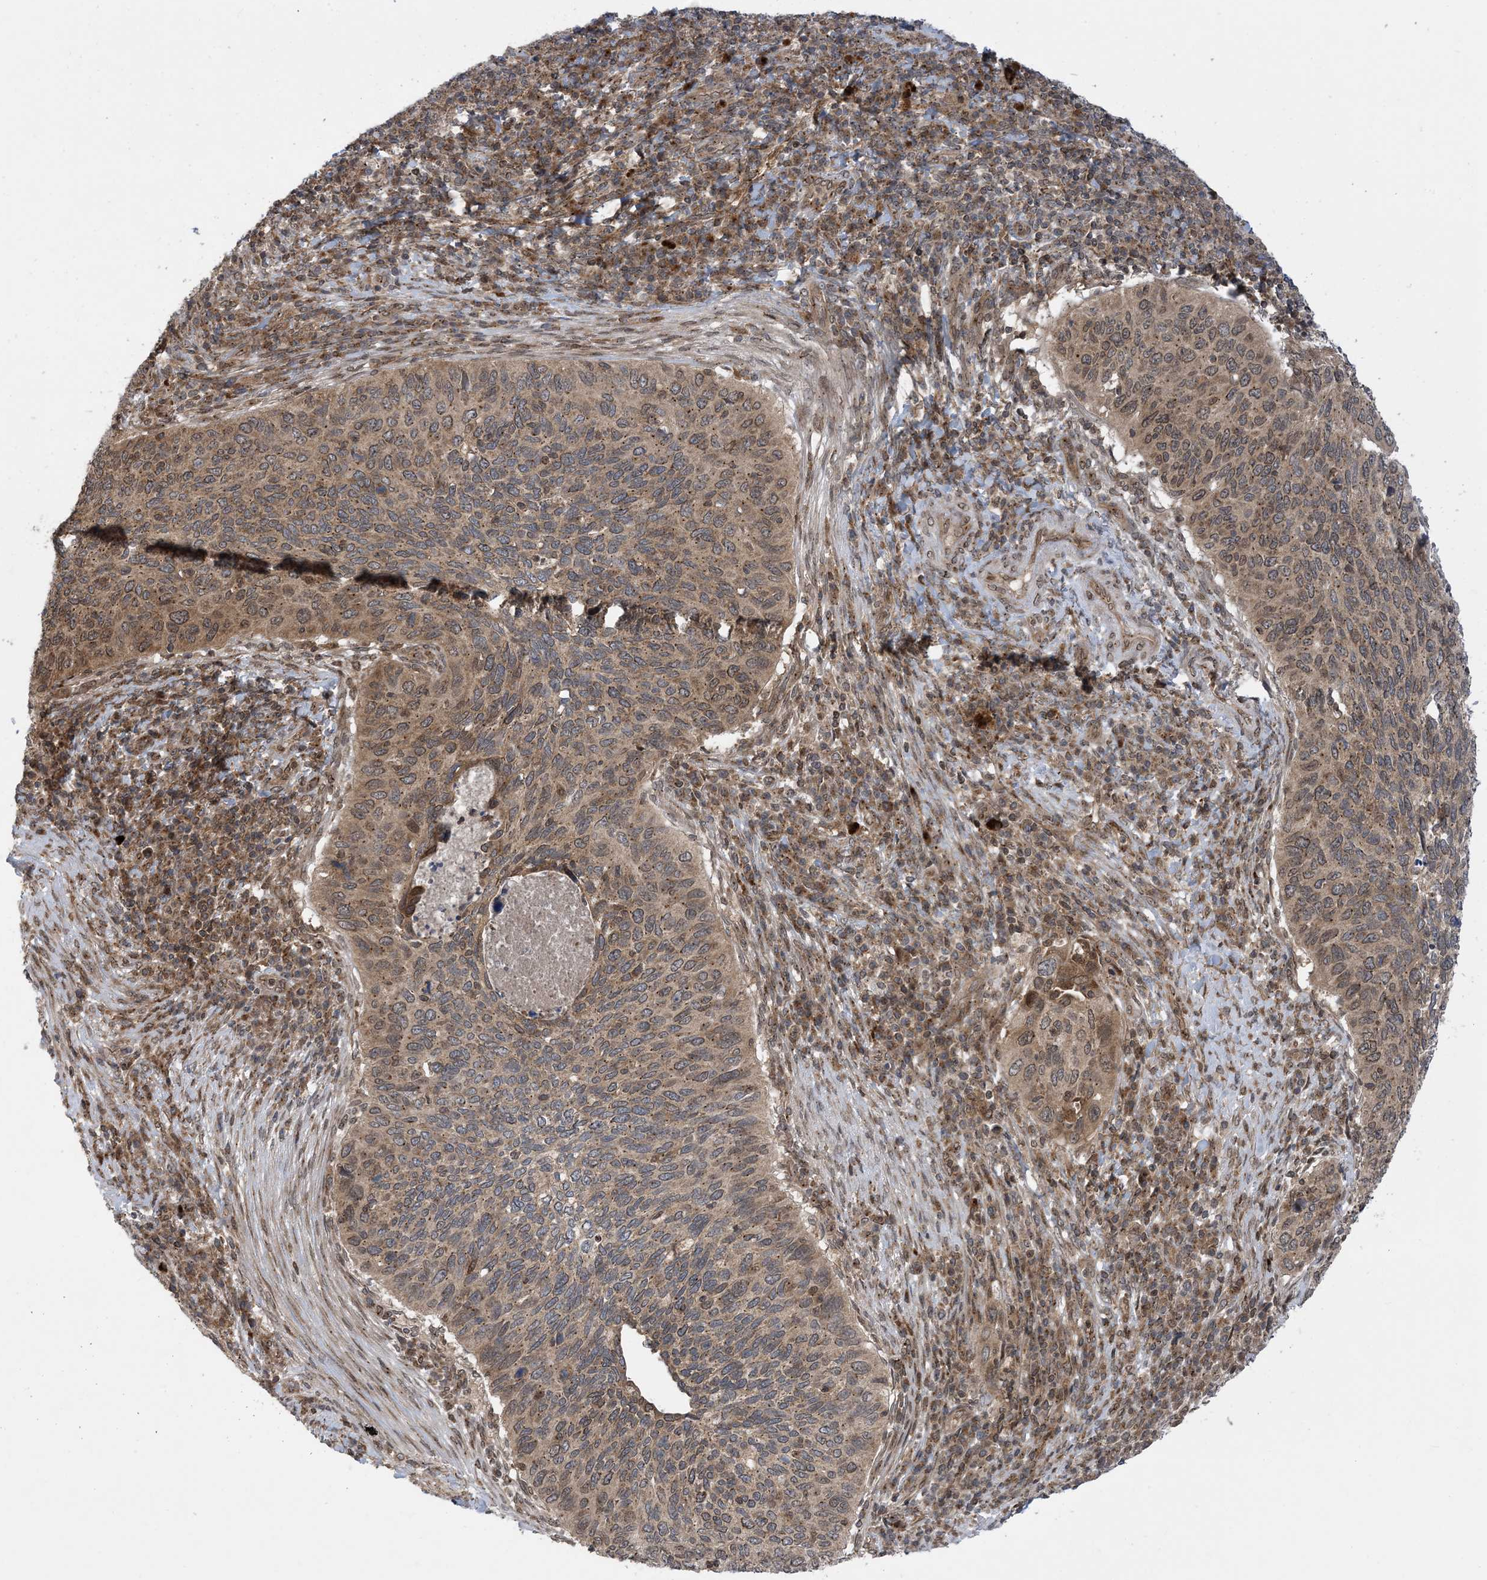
{"staining": {"intensity": "moderate", "quantity": ">75%", "location": "cytoplasmic/membranous,nuclear"}, "tissue": "cervical cancer", "cell_type": "Tumor cells", "image_type": "cancer", "snomed": [{"axis": "morphology", "description": "Squamous cell carcinoma, NOS"}, {"axis": "topography", "description": "Cervix"}], "caption": "An immunohistochemistry image of tumor tissue is shown. Protein staining in brown labels moderate cytoplasmic/membranous and nuclear positivity in cervical squamous cell carcinoma within tumor cells.", "gene": "CASP4", "patient": {"sex": "female", "age": 38}}